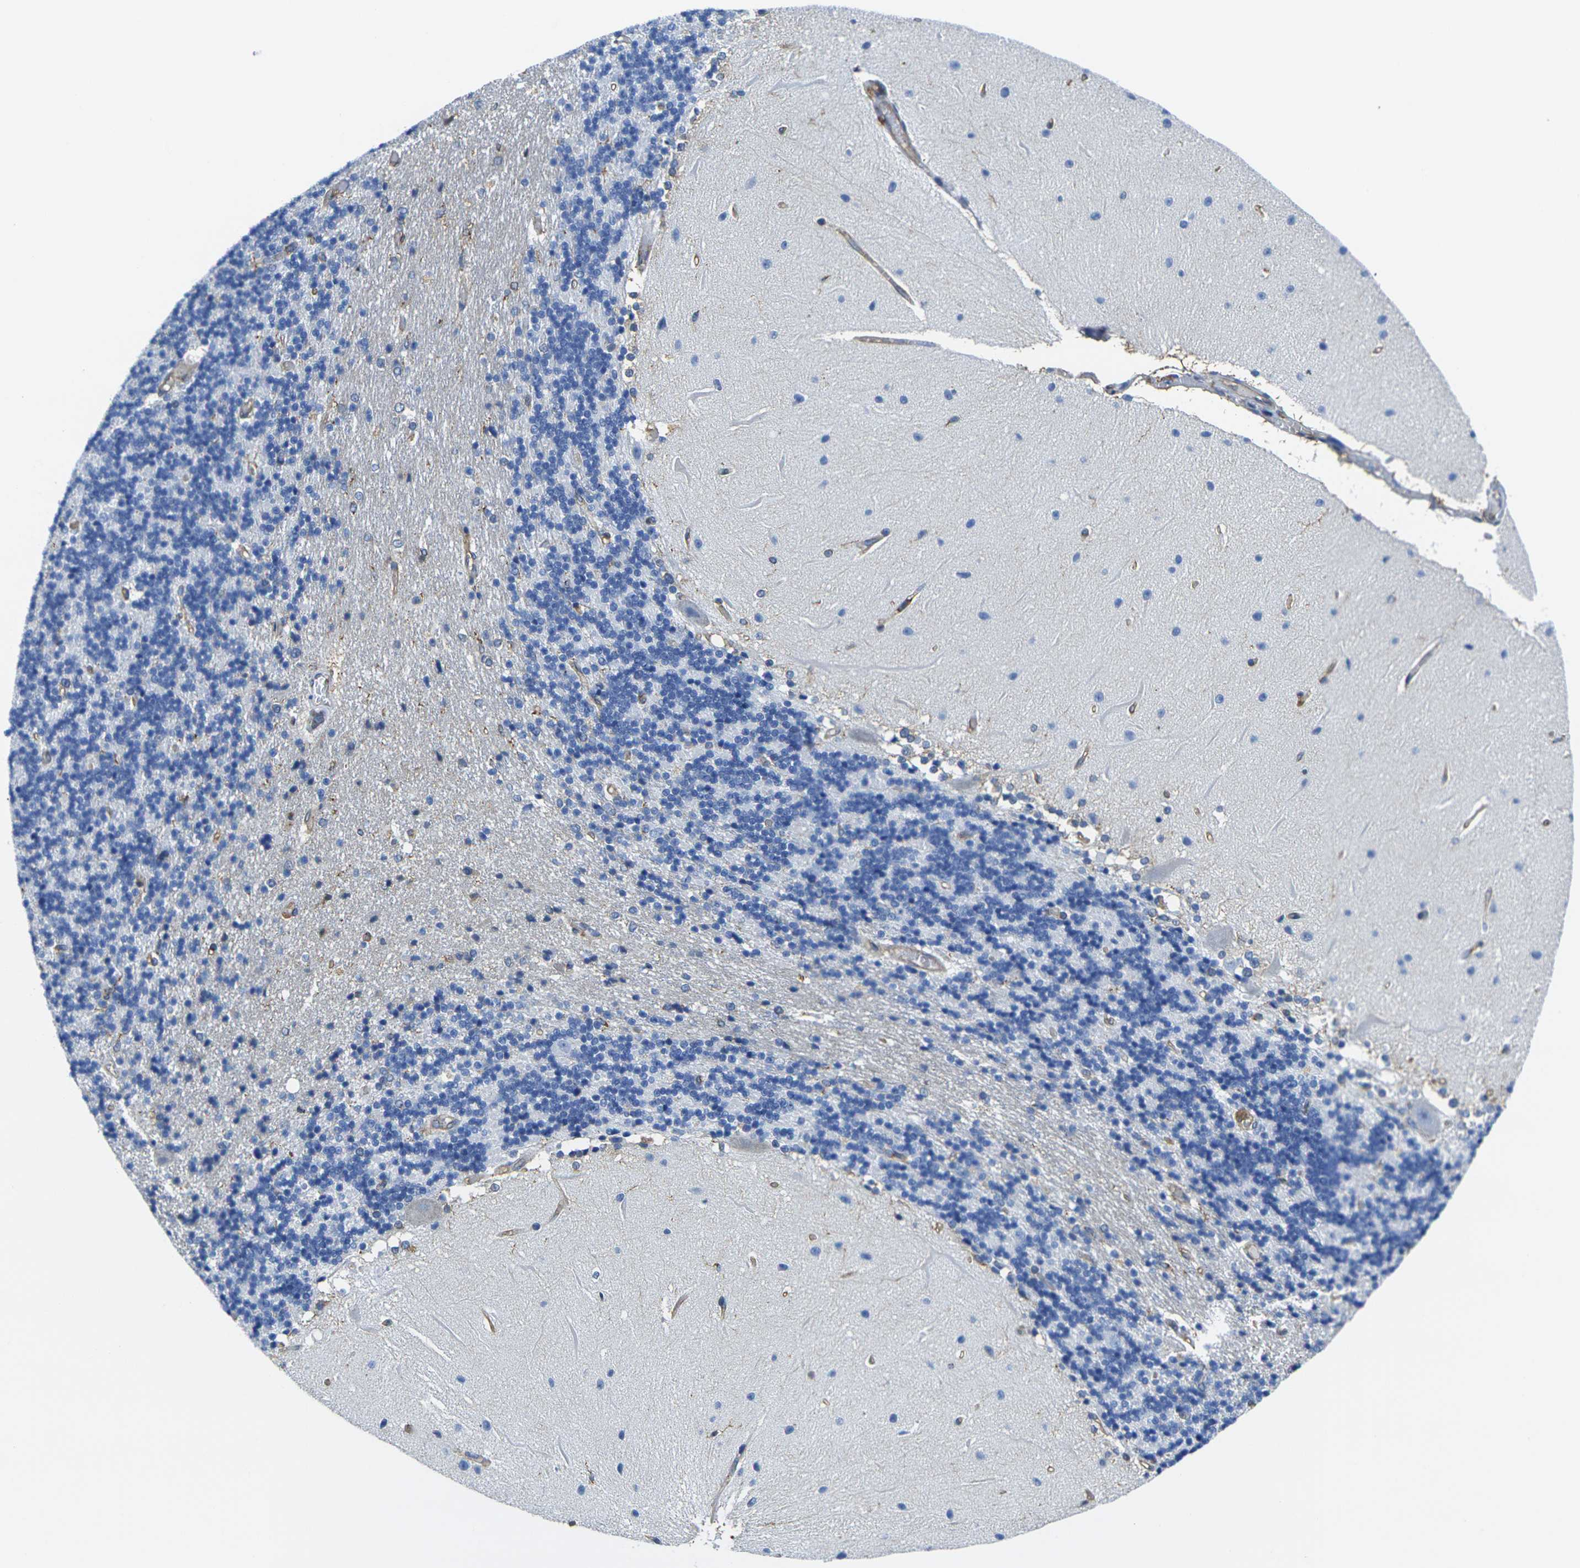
{"staining": {"intensity": "negative", "quantity": "none", "location": "none"}, "tissue": "cerebellum", "cell_type": "Cells in granular layer", "image_type": "normal", "snomed": [{"axis": "morphology", "description": "Normal tissue, NOS"}, {"axis": "topography", "description": "Cerebellum"}], "caption": "Protein analysis of unremarkable cerebellum shows no significant positivity in cells in granular layer.", "gene": "FAM110D", "patient": {"sex": "female", "age": 54}}